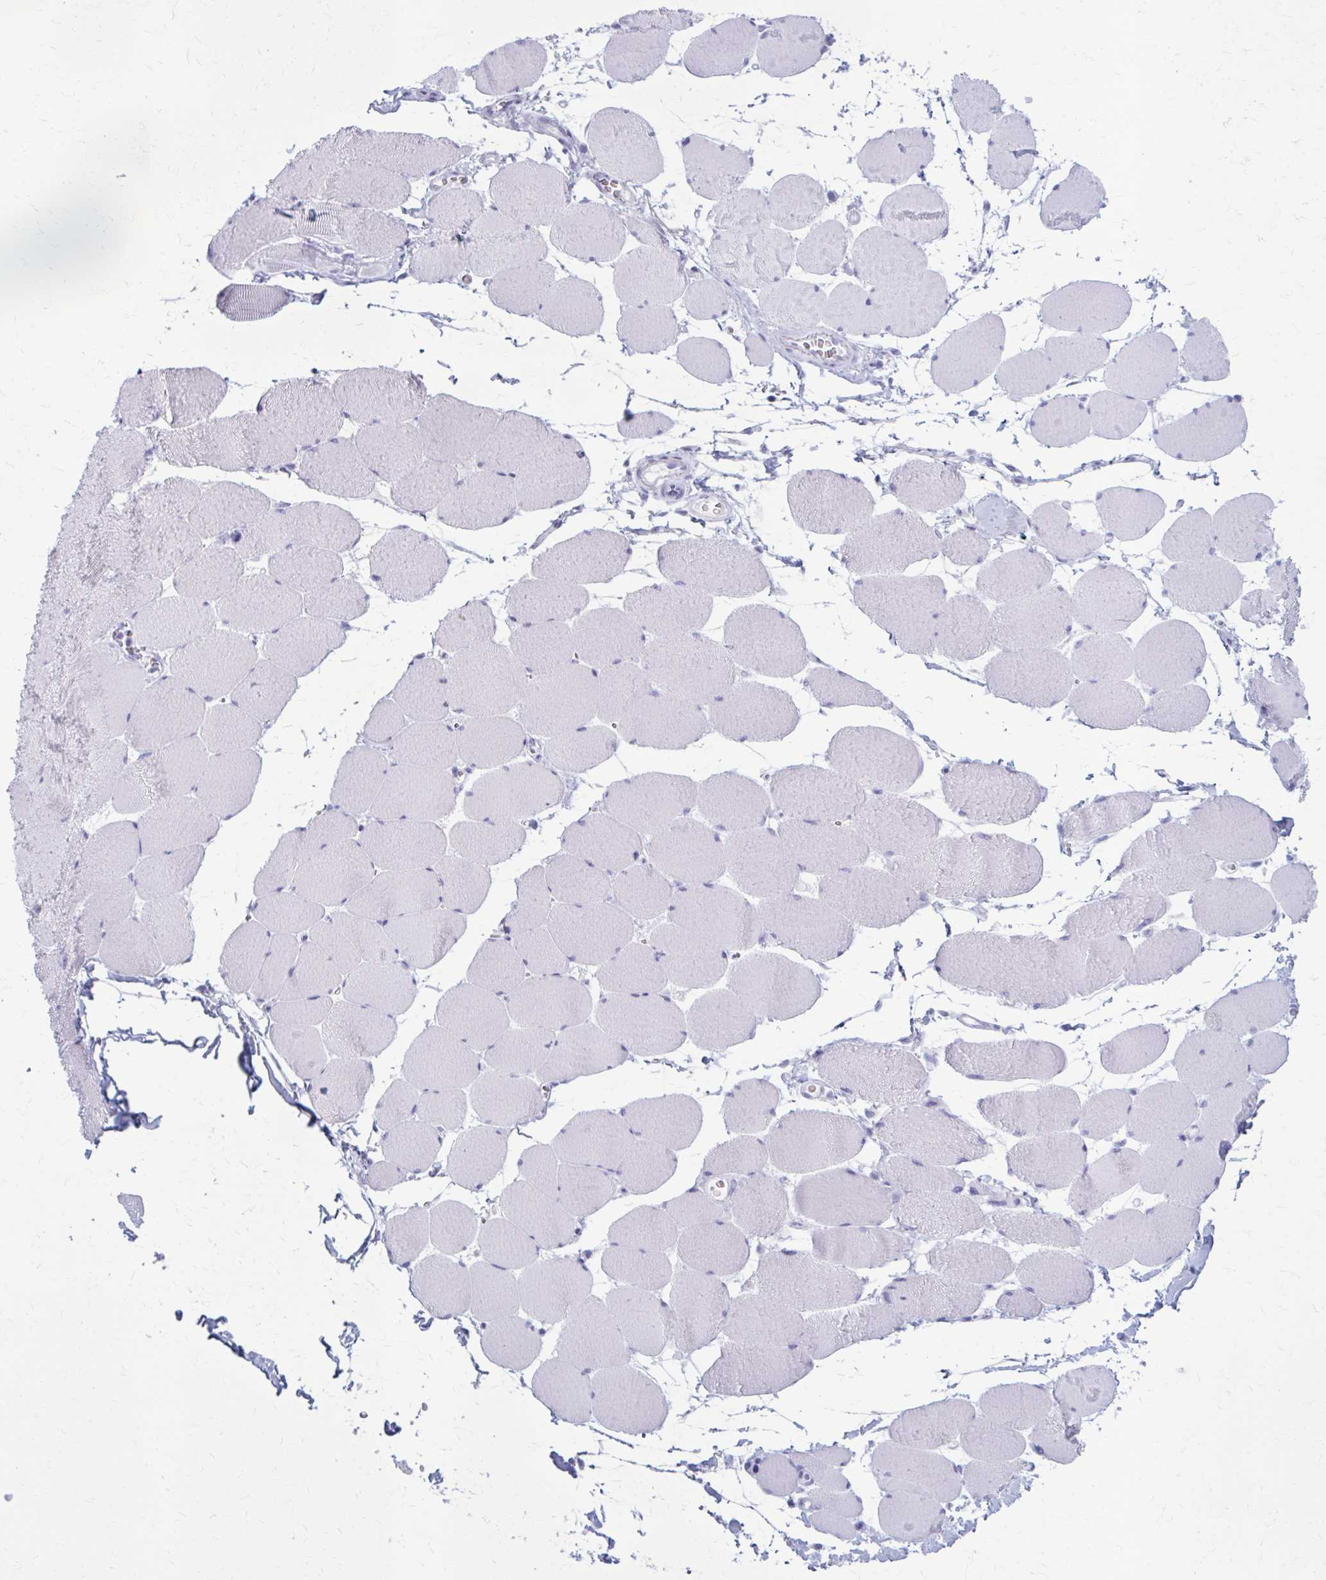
{"staining": {"intensity": "negative", "quantity": "none", "location": "none"}, "tissue": "skeletal muscle", "cell_type": "Myocytes", "image_type": "normal", "snomed": [{"axis": "morphology", "description": "Normal tissue, NOS"}, {"axis": "topography", "description": "Skeletal muscle"}], "caption": "There is no significant expression in myocytes of skeletal muscle. (DAB IHC with hematoxylin counter stain).", "gene": "ZDHHC7", "patient": {"sex": "female", "age": 75}}